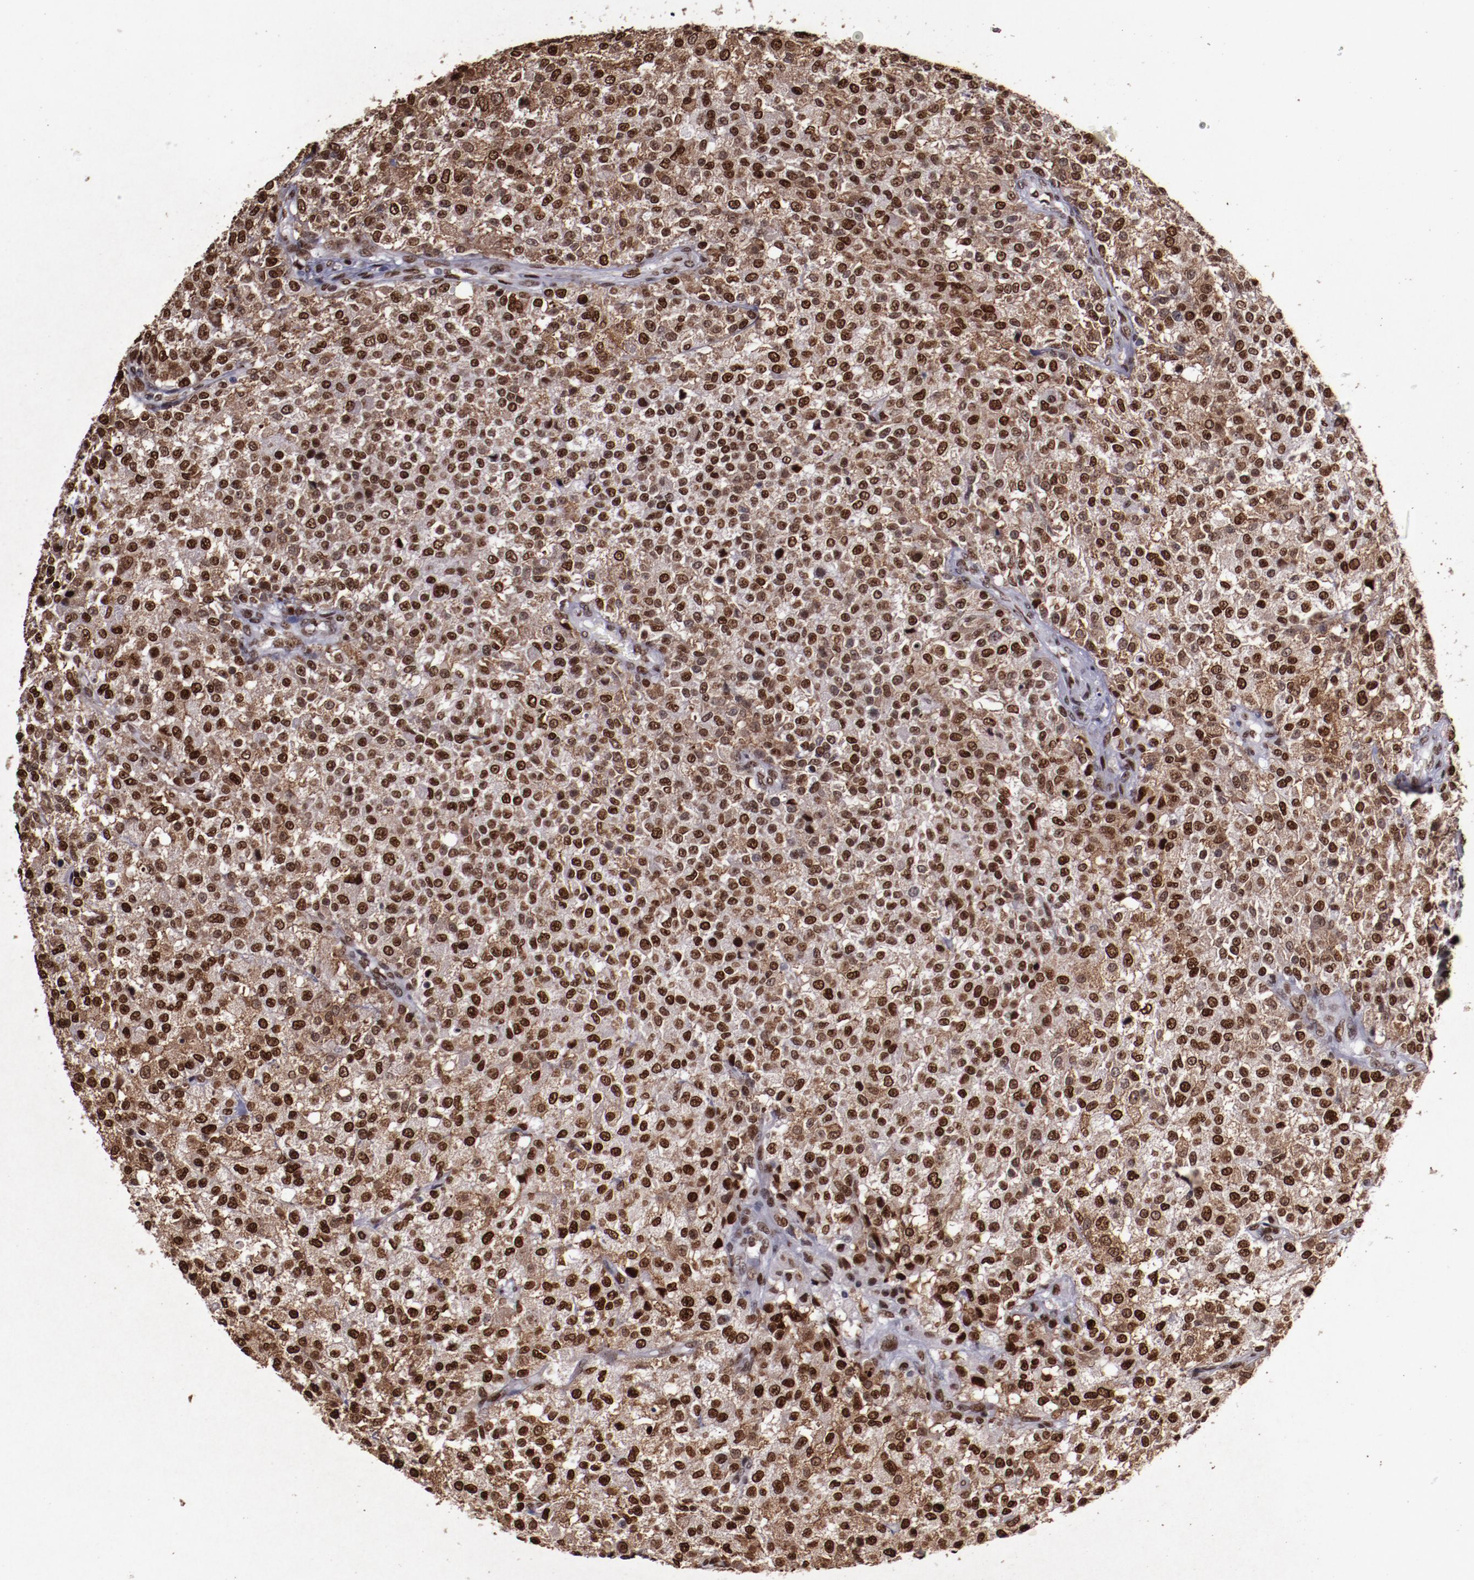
{"staining": {"intensity": "moderate", "quantity": ">75%", "location": "cytoplasmic/membranous,nuclear"}, "tissue": "testis cancer", "cell_type": "Tumor cells", "image_type": "cancer", "snomed": [{"axis": "morphology", "description": "Seminoma, NOS"}, {"axis": "topography", "description": "Testis"}], "caption": "The immunohistochemical stain labels moderate cytoplasmic/membranous and nuclear positivity in tumor cells of testis cancer (seminoma) tissue.", "gene": "APEX1", "patient": {"sex": "male", "age": 59}}